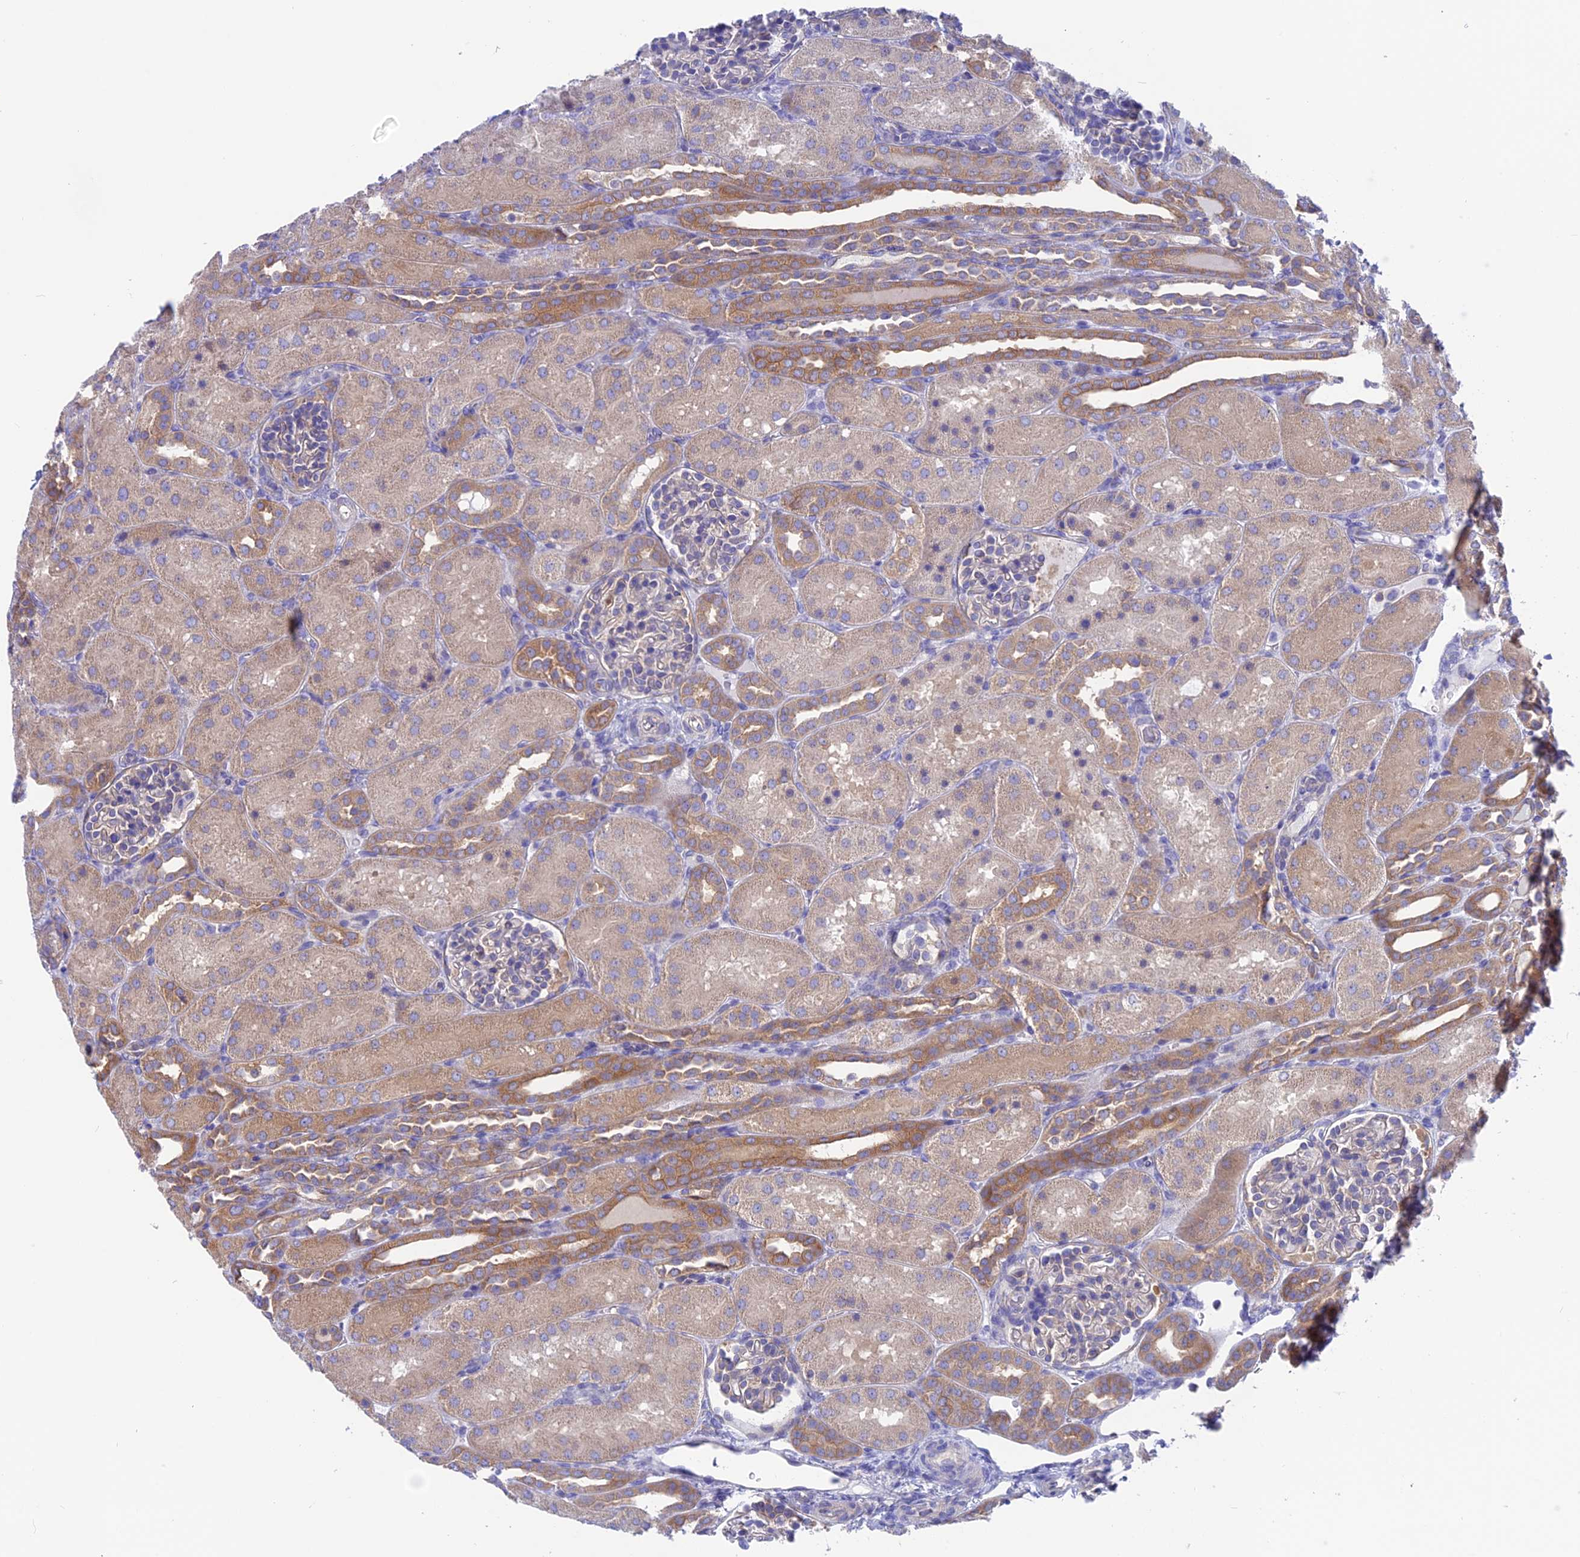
{"staining": {"intensity": "negative", "quantity": "none", "location": "none"}, "tissue": "kidney", "cell_type": "Cells in glomeruli", "image_type": "normal", "snomed": [{"axis": "morphology", "description": "Normal tissue, NOS"}, {"axis": "topography", "description": "Kidney"}], "caption": "A high-resolution histopathology image shows immunohistochemistry staining of normal kidney, which demonstrates no significant expression in cells in glomeruli. Brightfield microscopy of immunohistochemistry stained with DAB (3,3'-diaminobenzidine) (brown) and hematoxylin (blue), captured at high magnification.", "gene": "LZTFL1", "patient": {"sex": "male", "age": 1}}